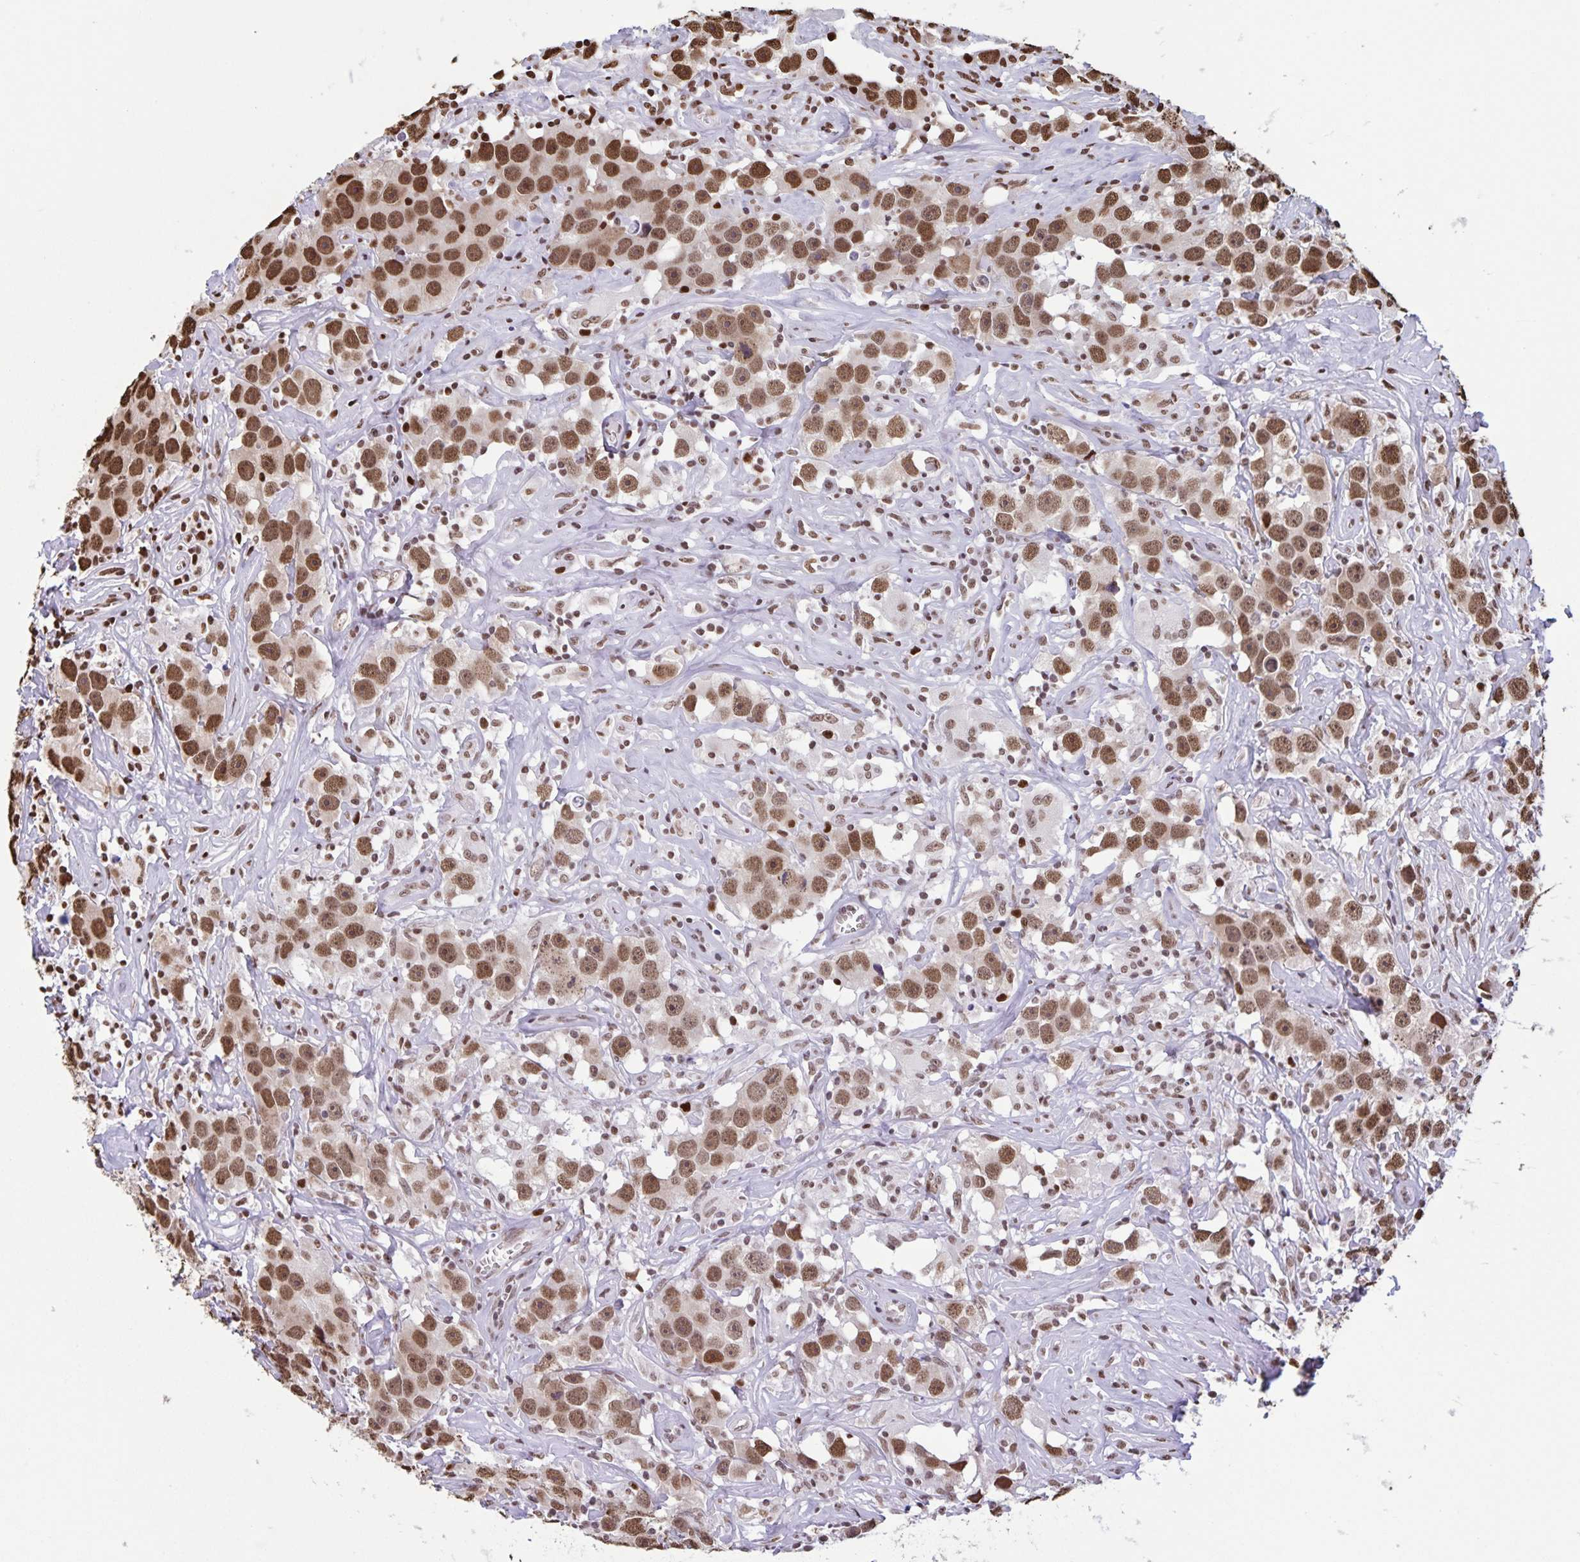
{"staining": {"intensity": "moderate", "quantity": ">75%", "location": "nuclear"}, "tissue": "testis cancer", "cell_type": "Tumor cells", "image_type": "cancer", "snomed": [{"axis": "morphology", "description": "Seminoma, NOS"}, {"axis": "topography", "description": "Testis"}], "caption": "Protein analysis of seminoma (testis) tissue displays moderate nuclear staining in about >75% of tumor cells.", "gene": "DUT", "patient": {"sex": "male", "age": 49}}